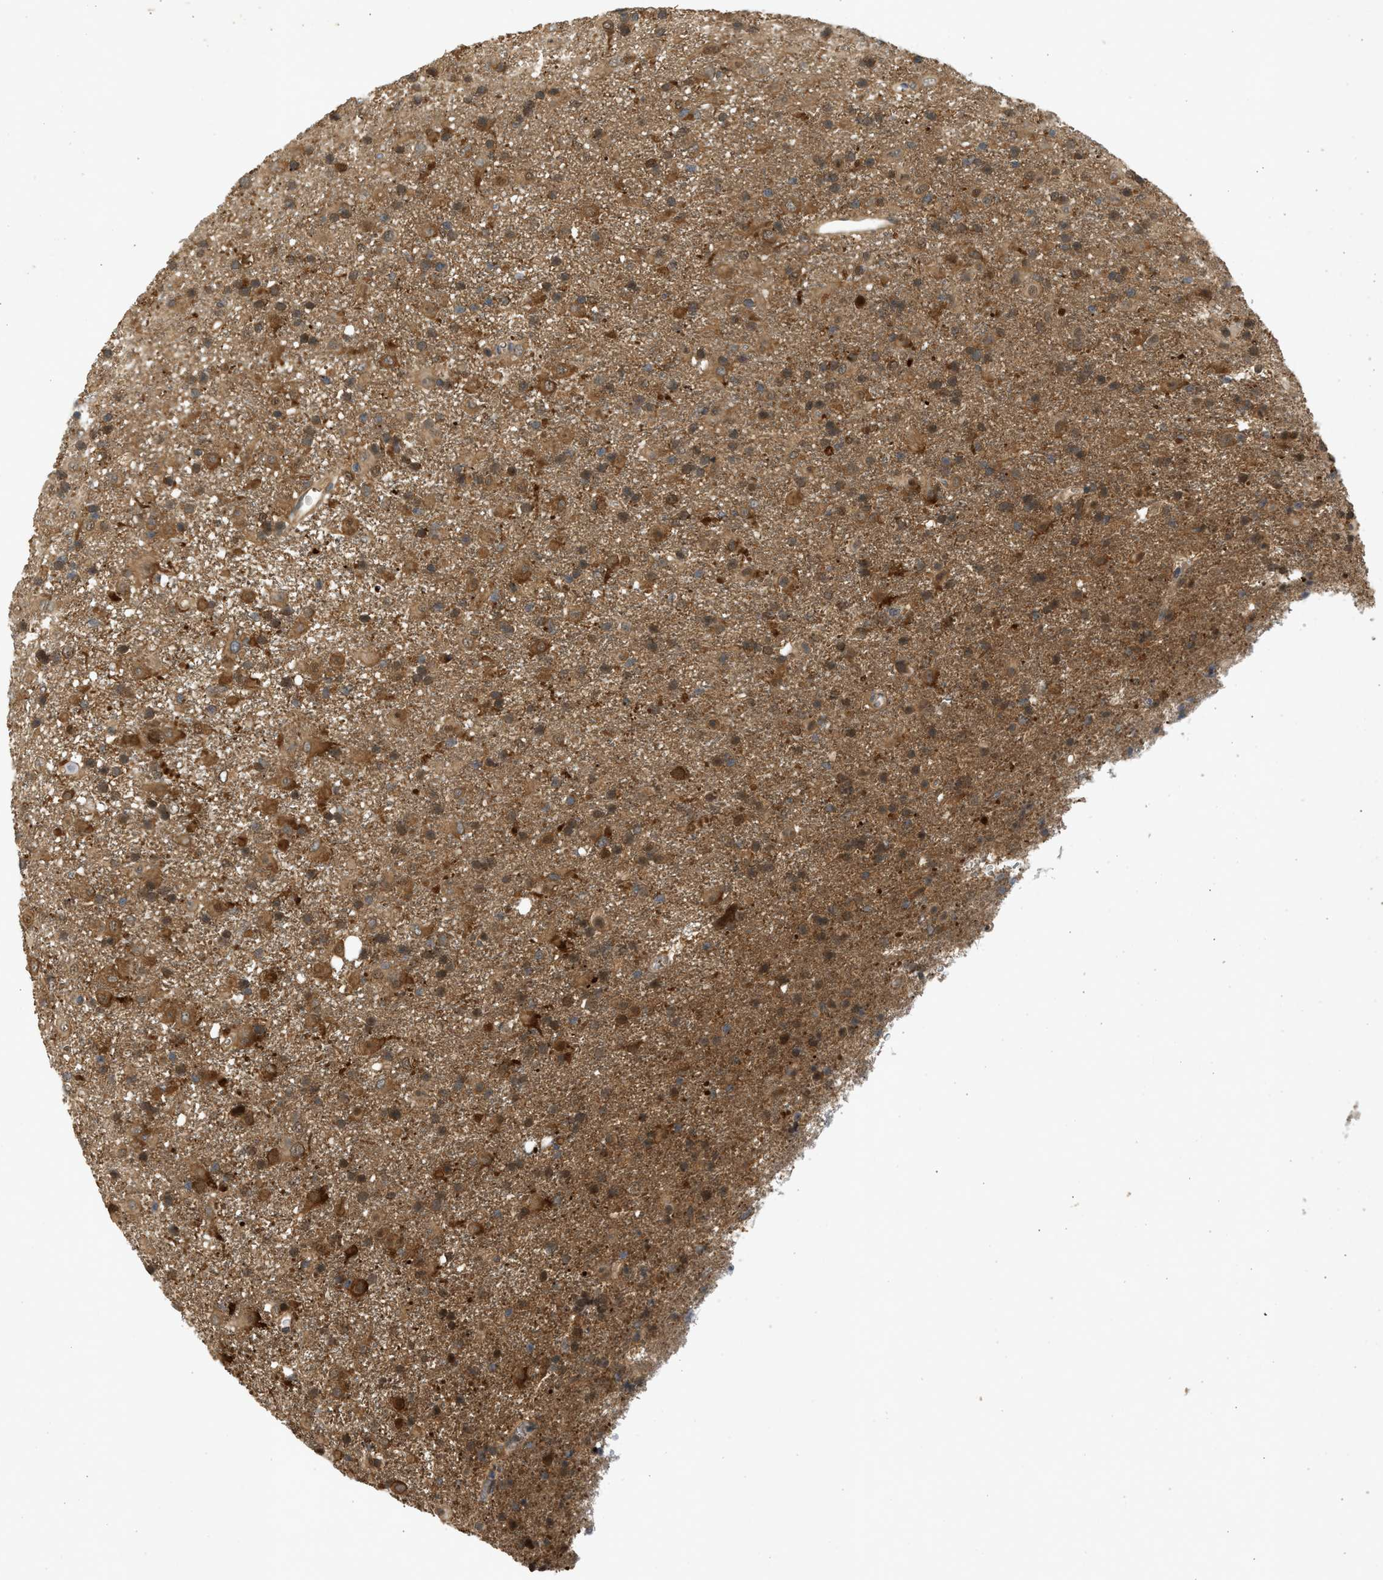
{"staining": {"intensity": "moderate", "quantity": ">75%", "location": "cytoplasmic/membranous,nuclear"}, "tissue": "glioma", "cell_type": "Tumor cells", "image_type": "cancer", "snomed": [{"axis": "morphology", "description": "Glioma, malignant, Low grade"}, {"axis": "topography", "description": "Brain"}], "caption": "This histopathology image reveals IHC staining of malignant glioma (low-grade), with medium moderate cytoplasmic/membranous and nuclear positivity in about >75% of tumor cells.", "gene": "MAPK7", "patient": {"sex": "male", "age": 65}}